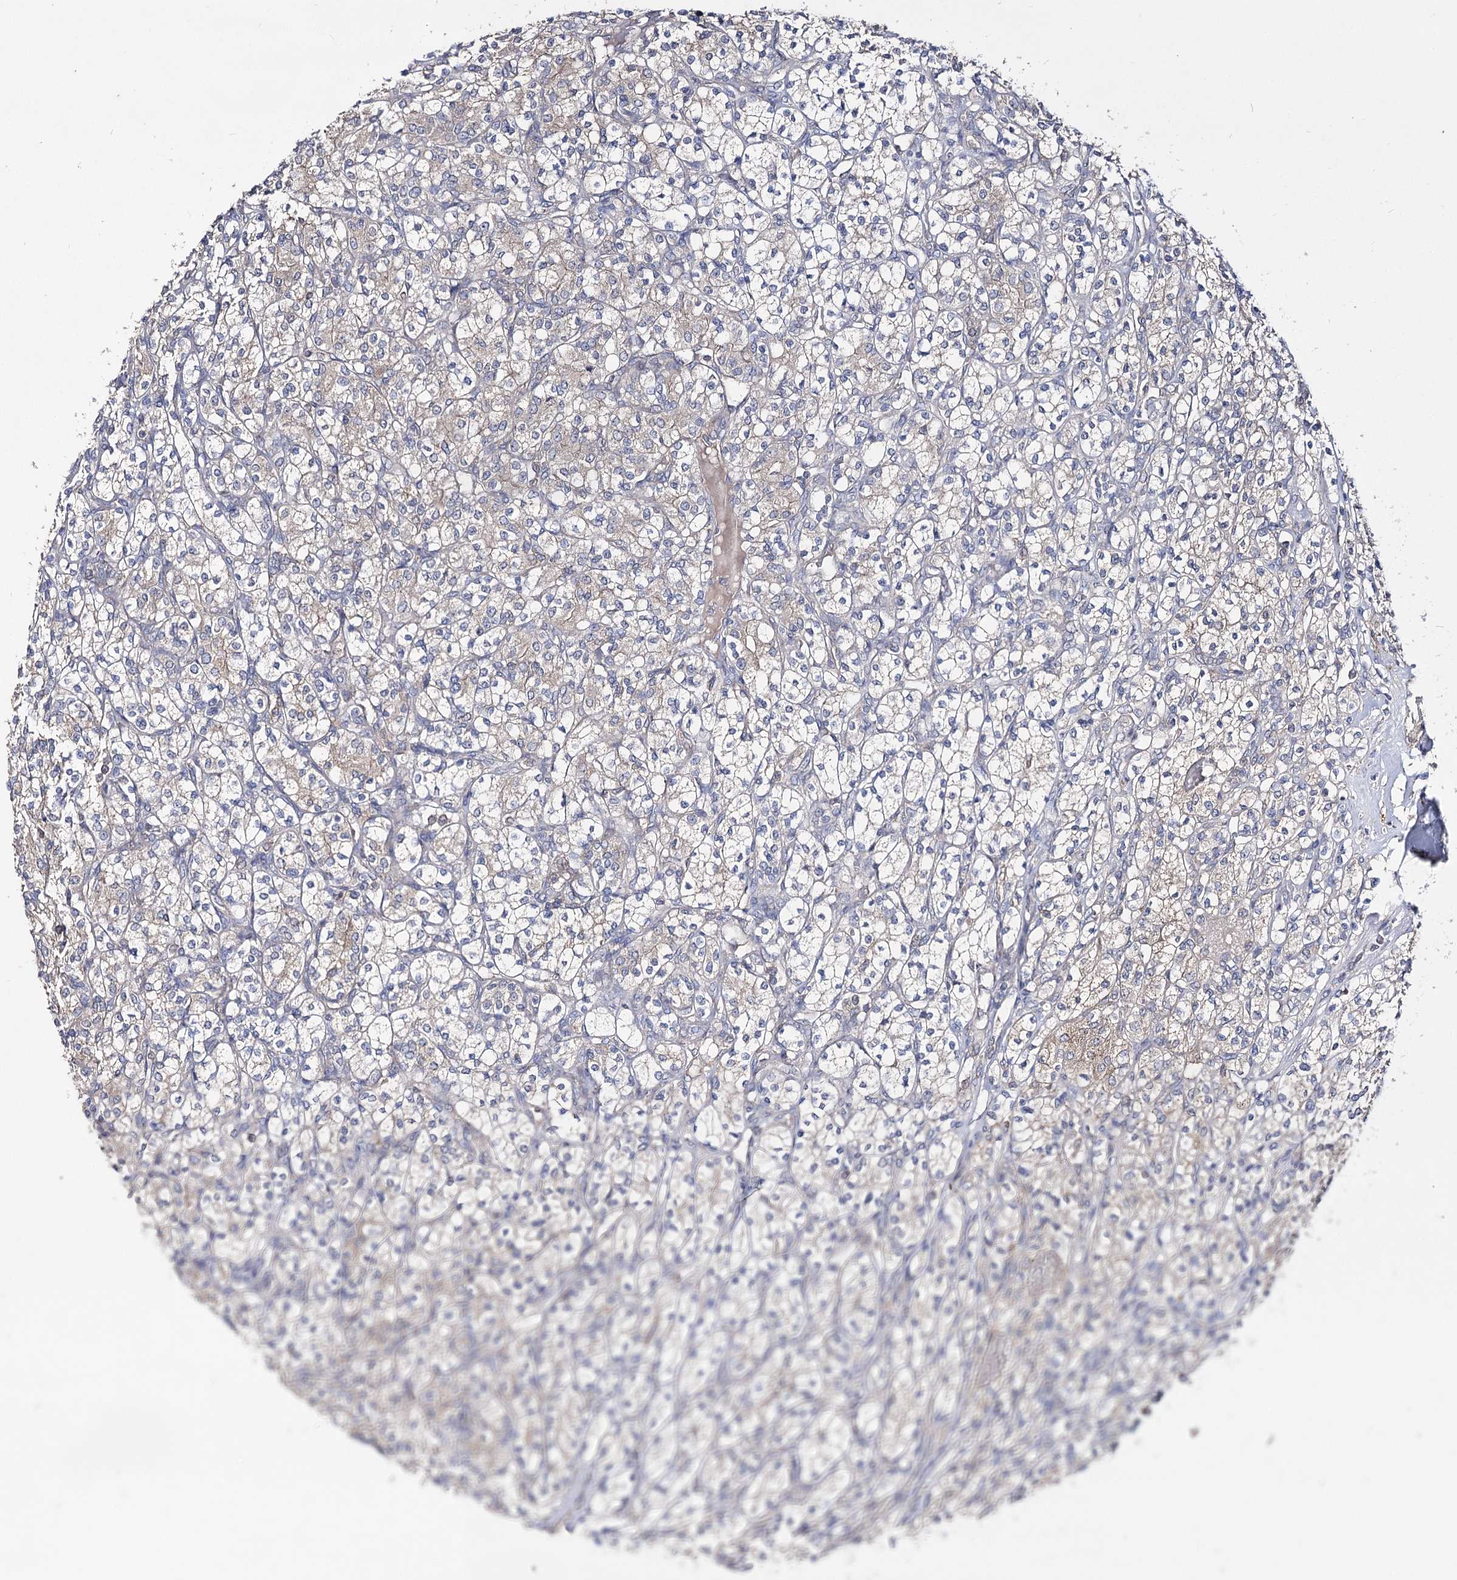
{"staining": {"intensity": "weak", "quantity": "<25%", "location": "cytoplasmic/membranous"}, "tissue": "renal cancer", "cell_type": "Tumor cells", "image_type": "cancer", "snomed": [{"axis": "morphology", "description": "Adenocarcinoma, NOS"}, {"axis": "topography", "description": "Kidney"}], "caption": "IHC micrograph of neoplastic tissue: renal cancer (adenocarcinoma) stained with DAB demonstrates no significant protein staining in tumor cells.", "gene": "AURKC", "patient": {"sex": "male", "age": 77}}